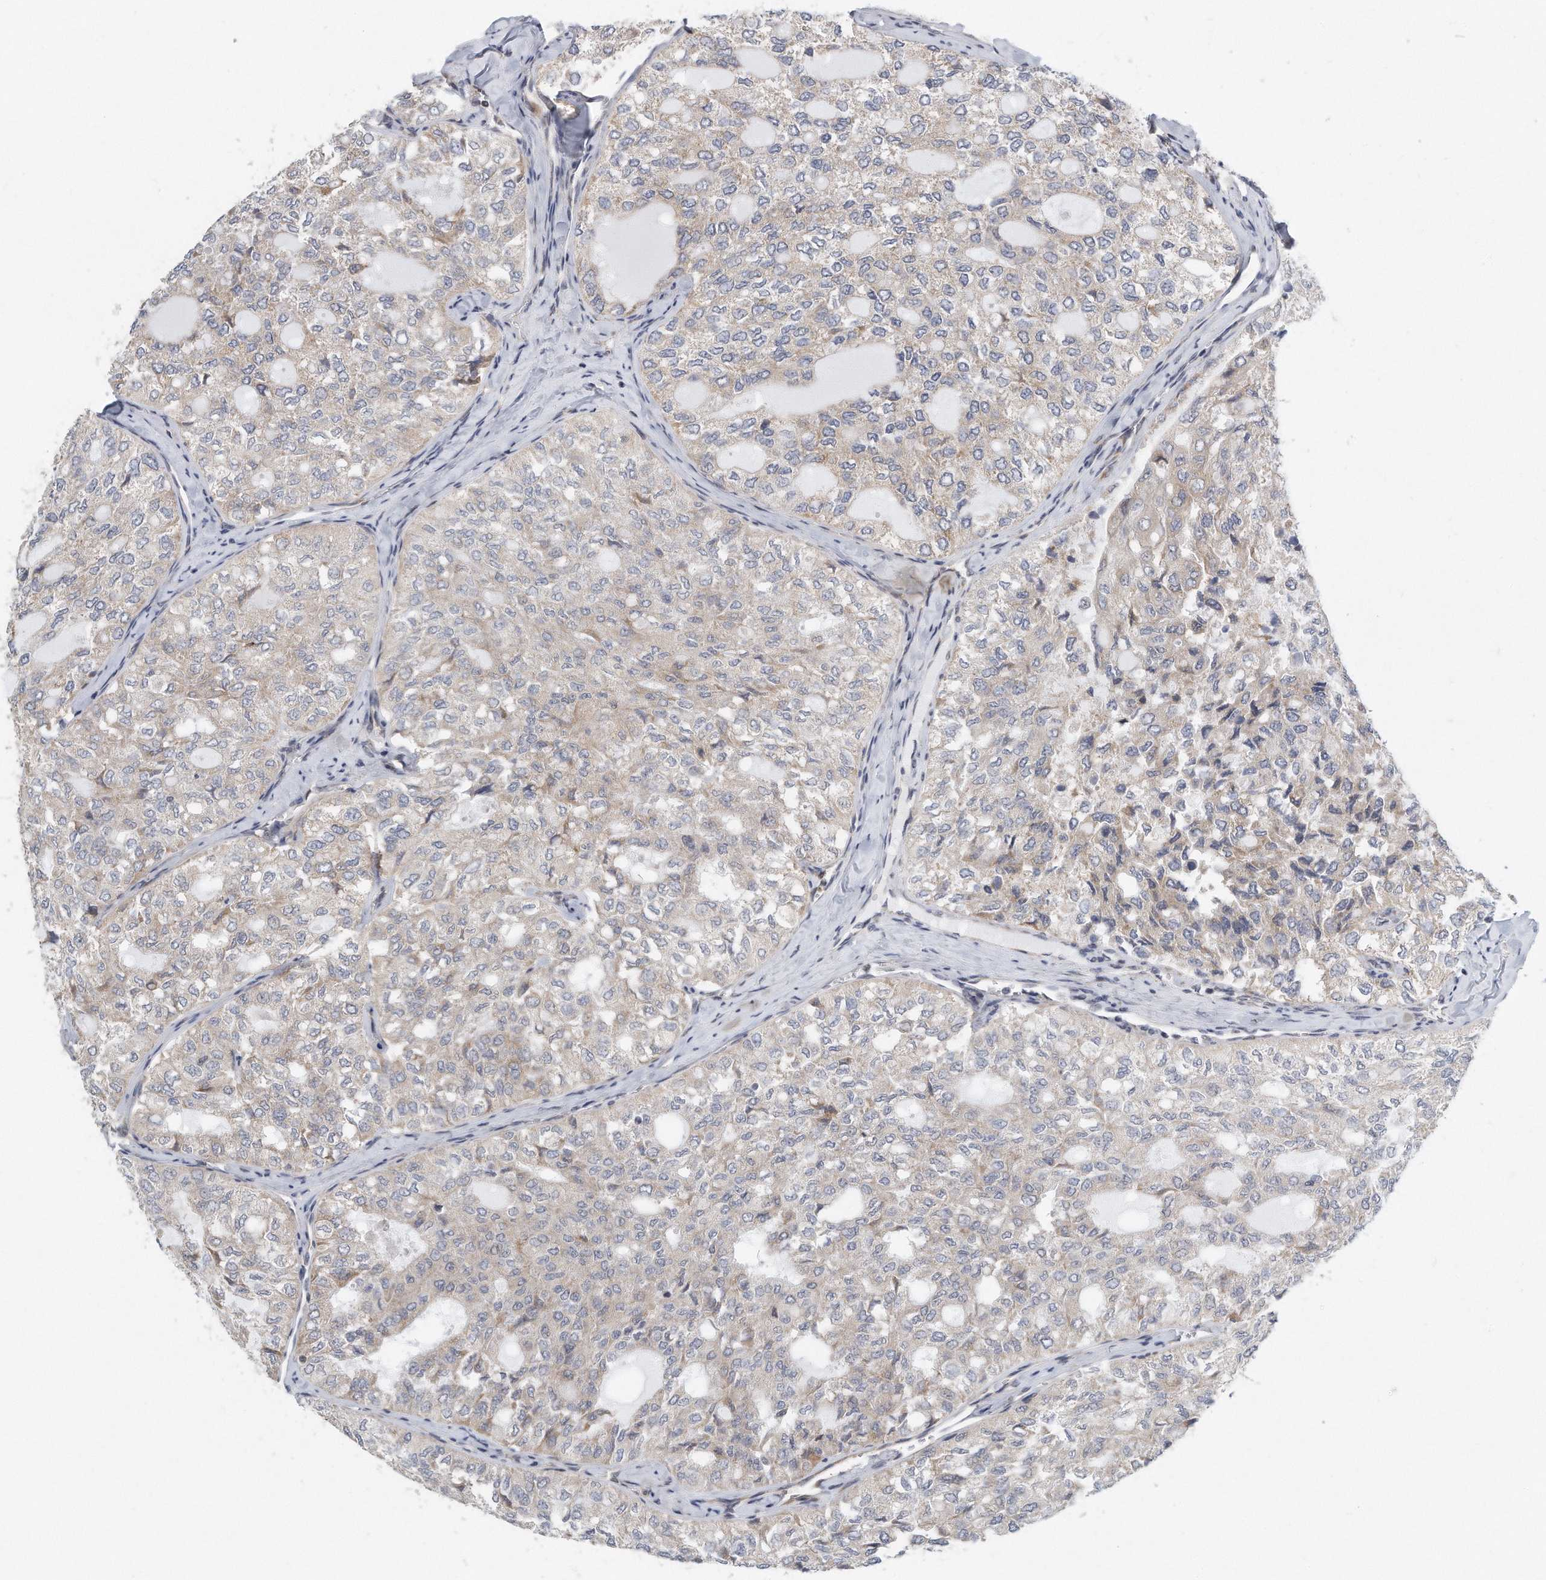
{"staining": {"intensity": "weak", "quantity": "<25%", "location": "cytoplasmic/membranous"}, "tissue": "thyroid cancer", "cell_type": "Tumor cells", "image_type": "cancer", "snomed": [{"axis": "morphology", "description": "Follicular adenoma carcinoma, NOS"}, {"axis": "topography", "description": "Thyroid gland"}], "caption": "This is an immunohistochemistry (IHC) micrograph of human thyroid cancer. There is no expression in tumor cells.", "gene": "VLDLR", "patient": {"sex": "male", "age": 75}}